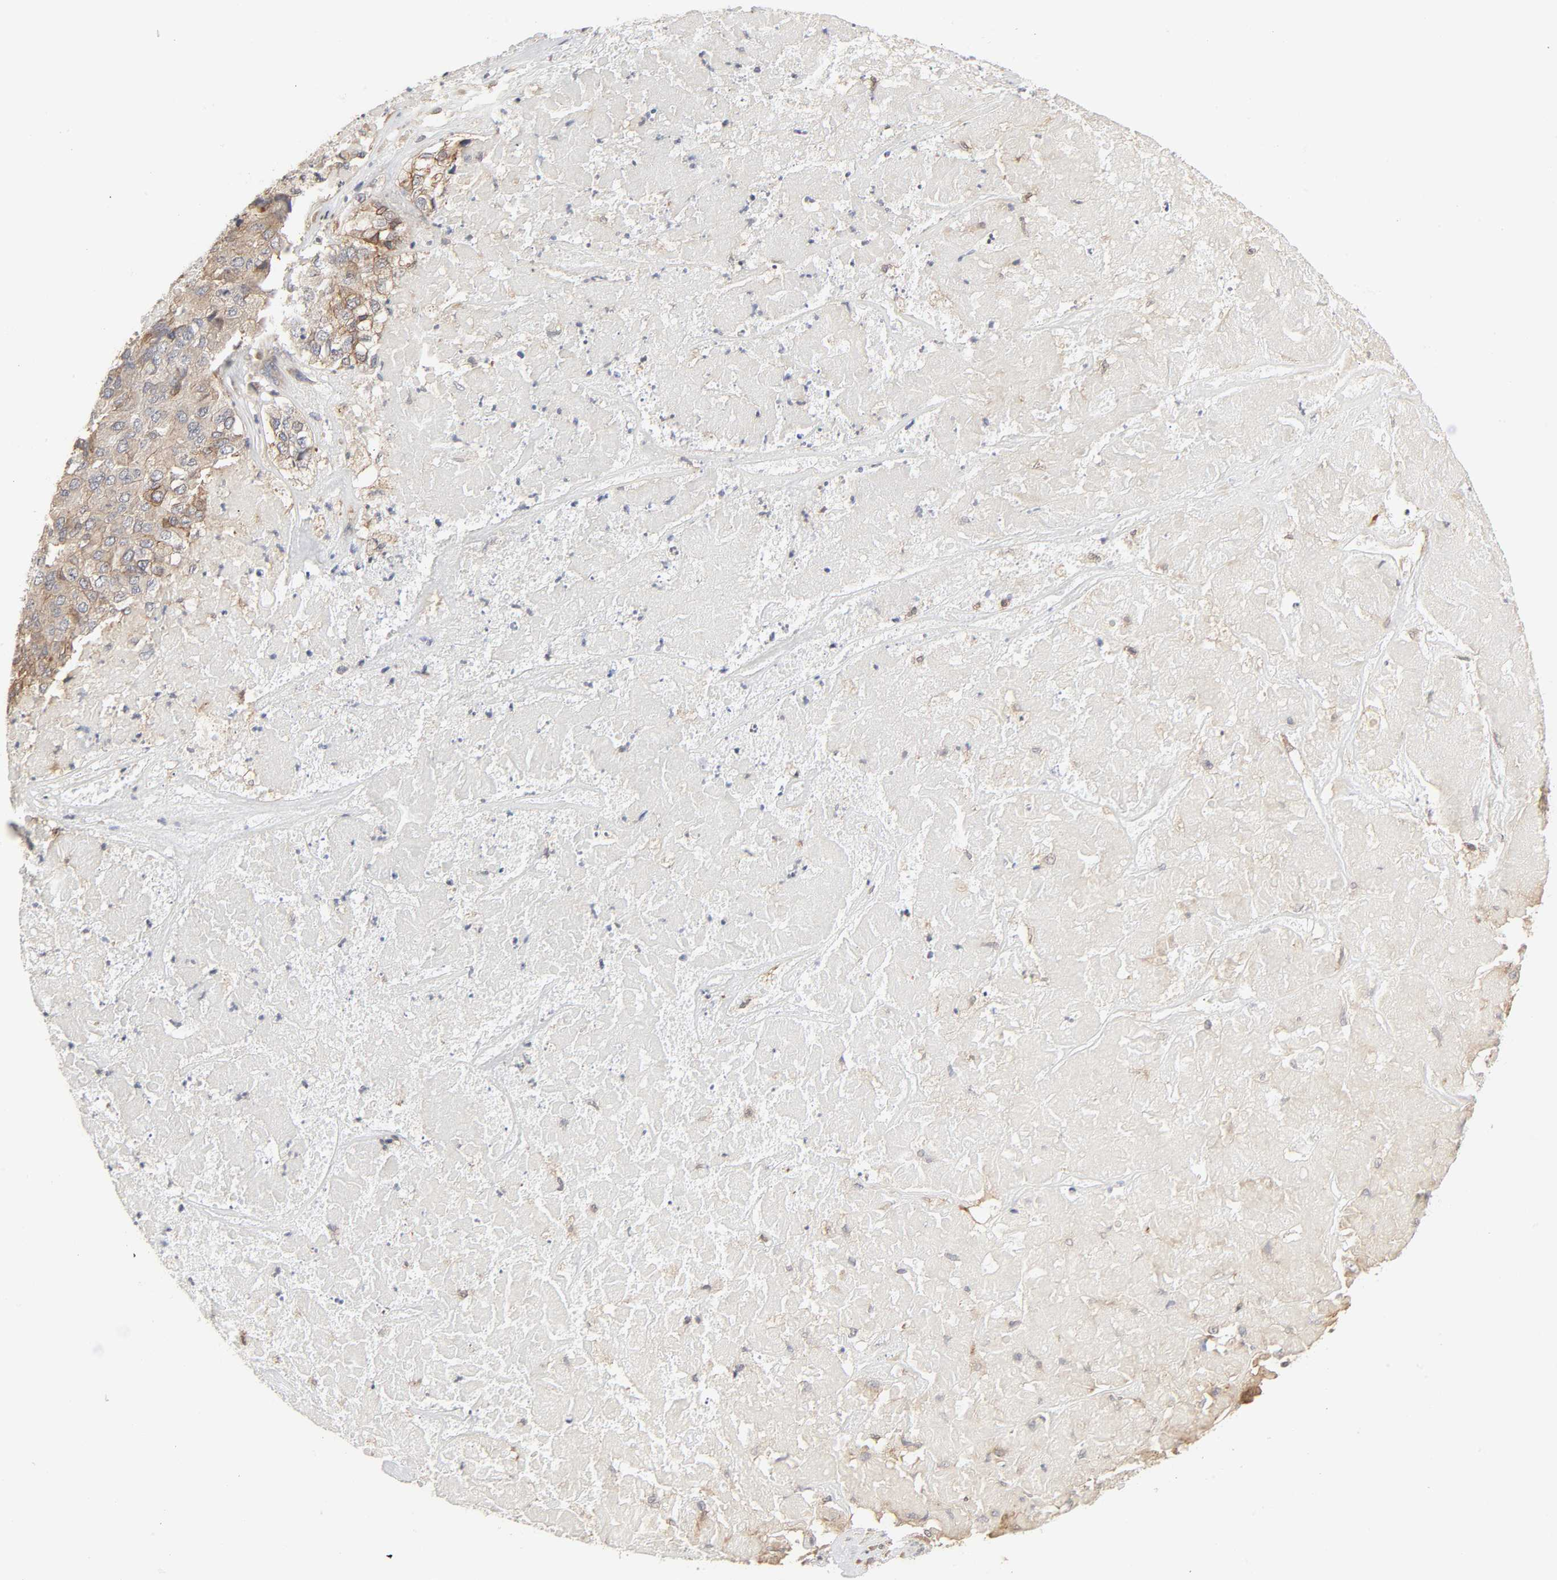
{"staining": {"intensity": "moderate", "quantity": "25%-75%", "location": "cytoplasmic/membranous"}, "tissue": "pancreatic cancer", "cell_type": "Tumor cells", "image_type": "cancer", "snomed": [{"axis": "morphology", "description": "Adenocarcinoma, NOS"}, {"axis": "topography", "description": "Pancreas"}], "caption": "About 25%-75% of tumor cells in pancreatic cancer (adenocarcinoma) demonstrate moderate cytoplasmic/membranous protein positivity as visualized by brown immunohistochemical staining.", "gene": "NDRG2", "patient": {"sex": "male", "age": 50}}